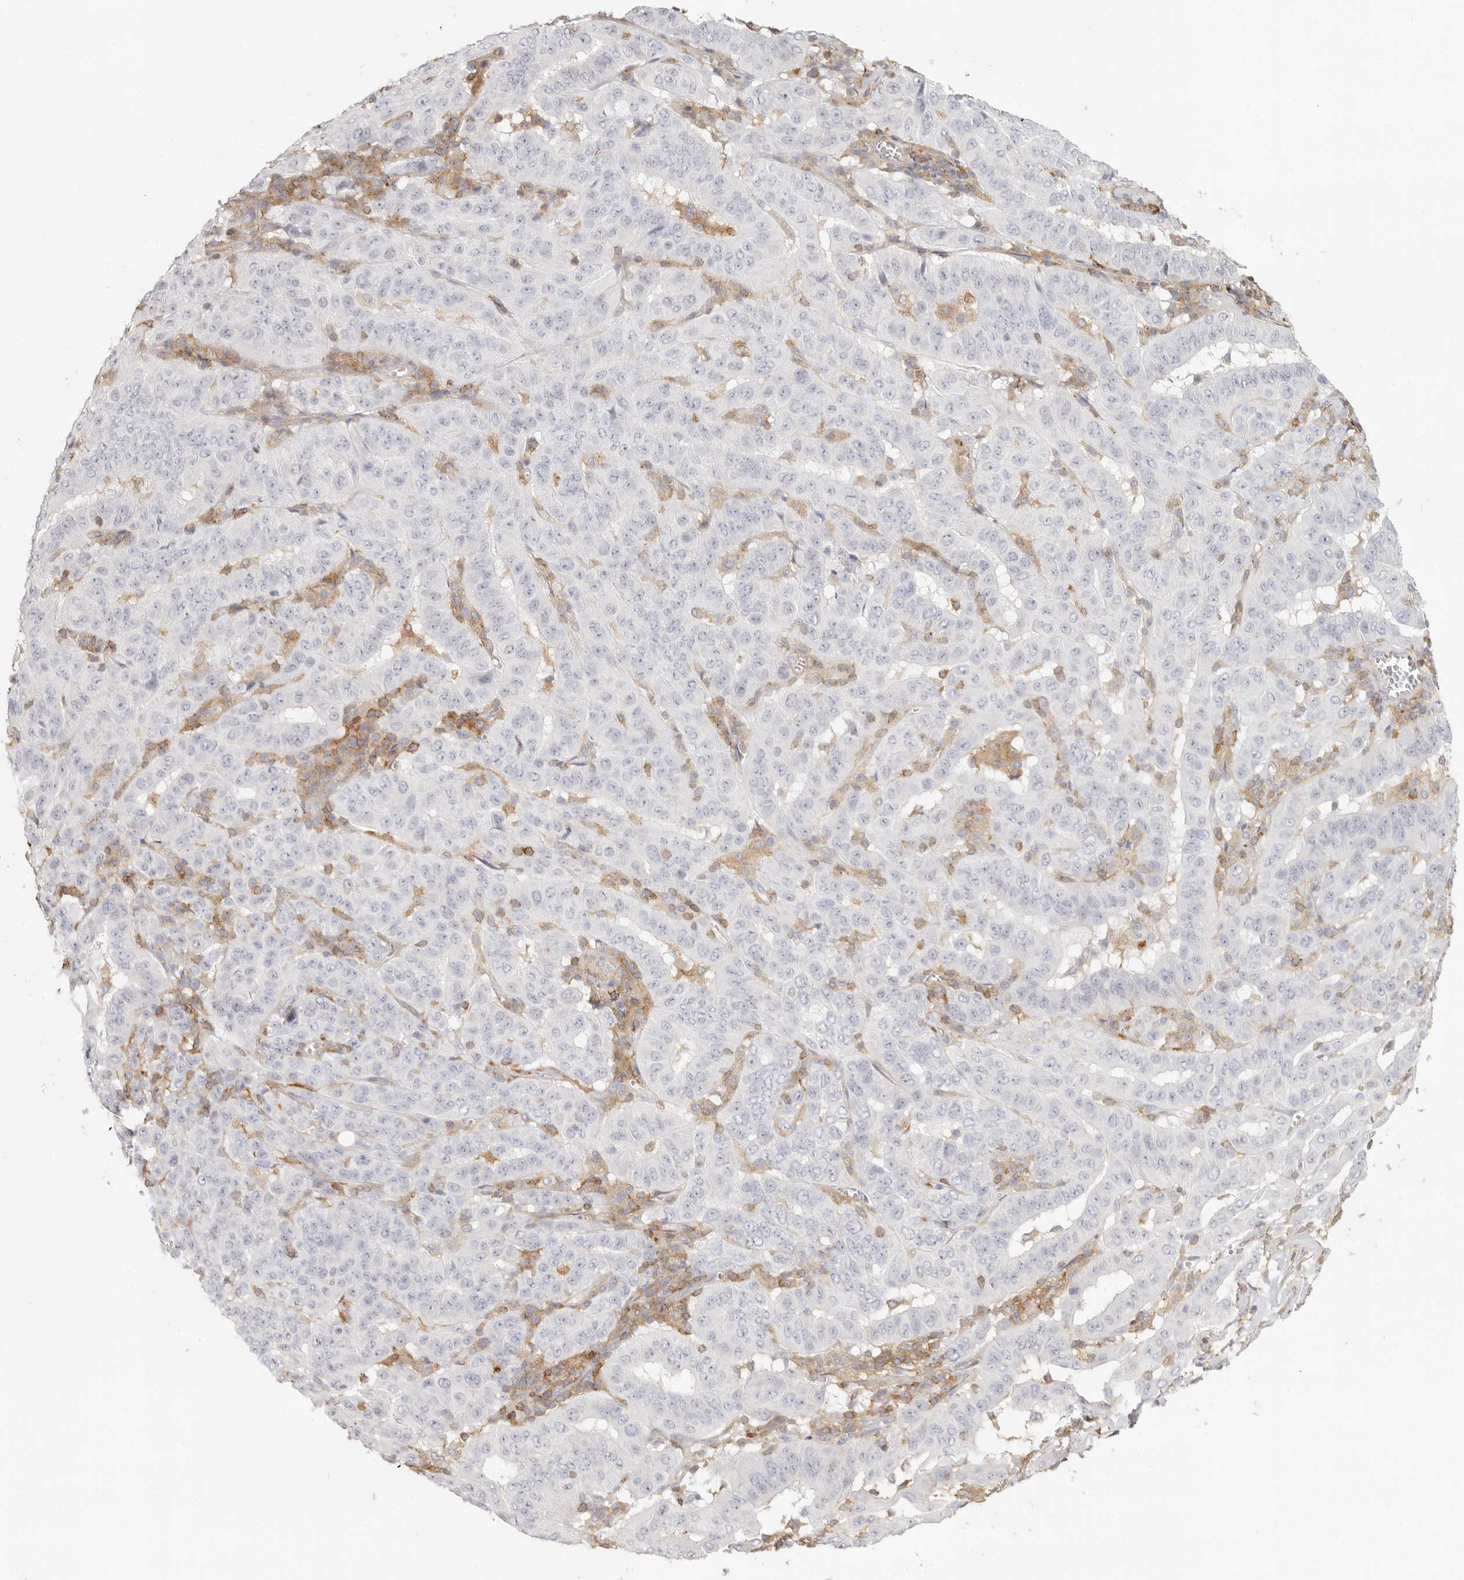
{"staining": {"intensity": "negative", "quantity": "none", "location": "none"}, "tissue": "pancreatic cancer", "cell_type": "Tumor cells", "image_type": "cancer", "snomed": [{"axis": "morphology", "description": "Adenocarcinoma, NOS"}, {"axis": "topography", "description": "Pancreas"}], "caption": "Immunohistochemistry photomicrograph of human adenocarcinoma (pancreatic) stained for a protein (brown), which displays no positivity in tumor cells.", "gene": "NIBAN1", "patient": {"sex": "male", "age": 63}}